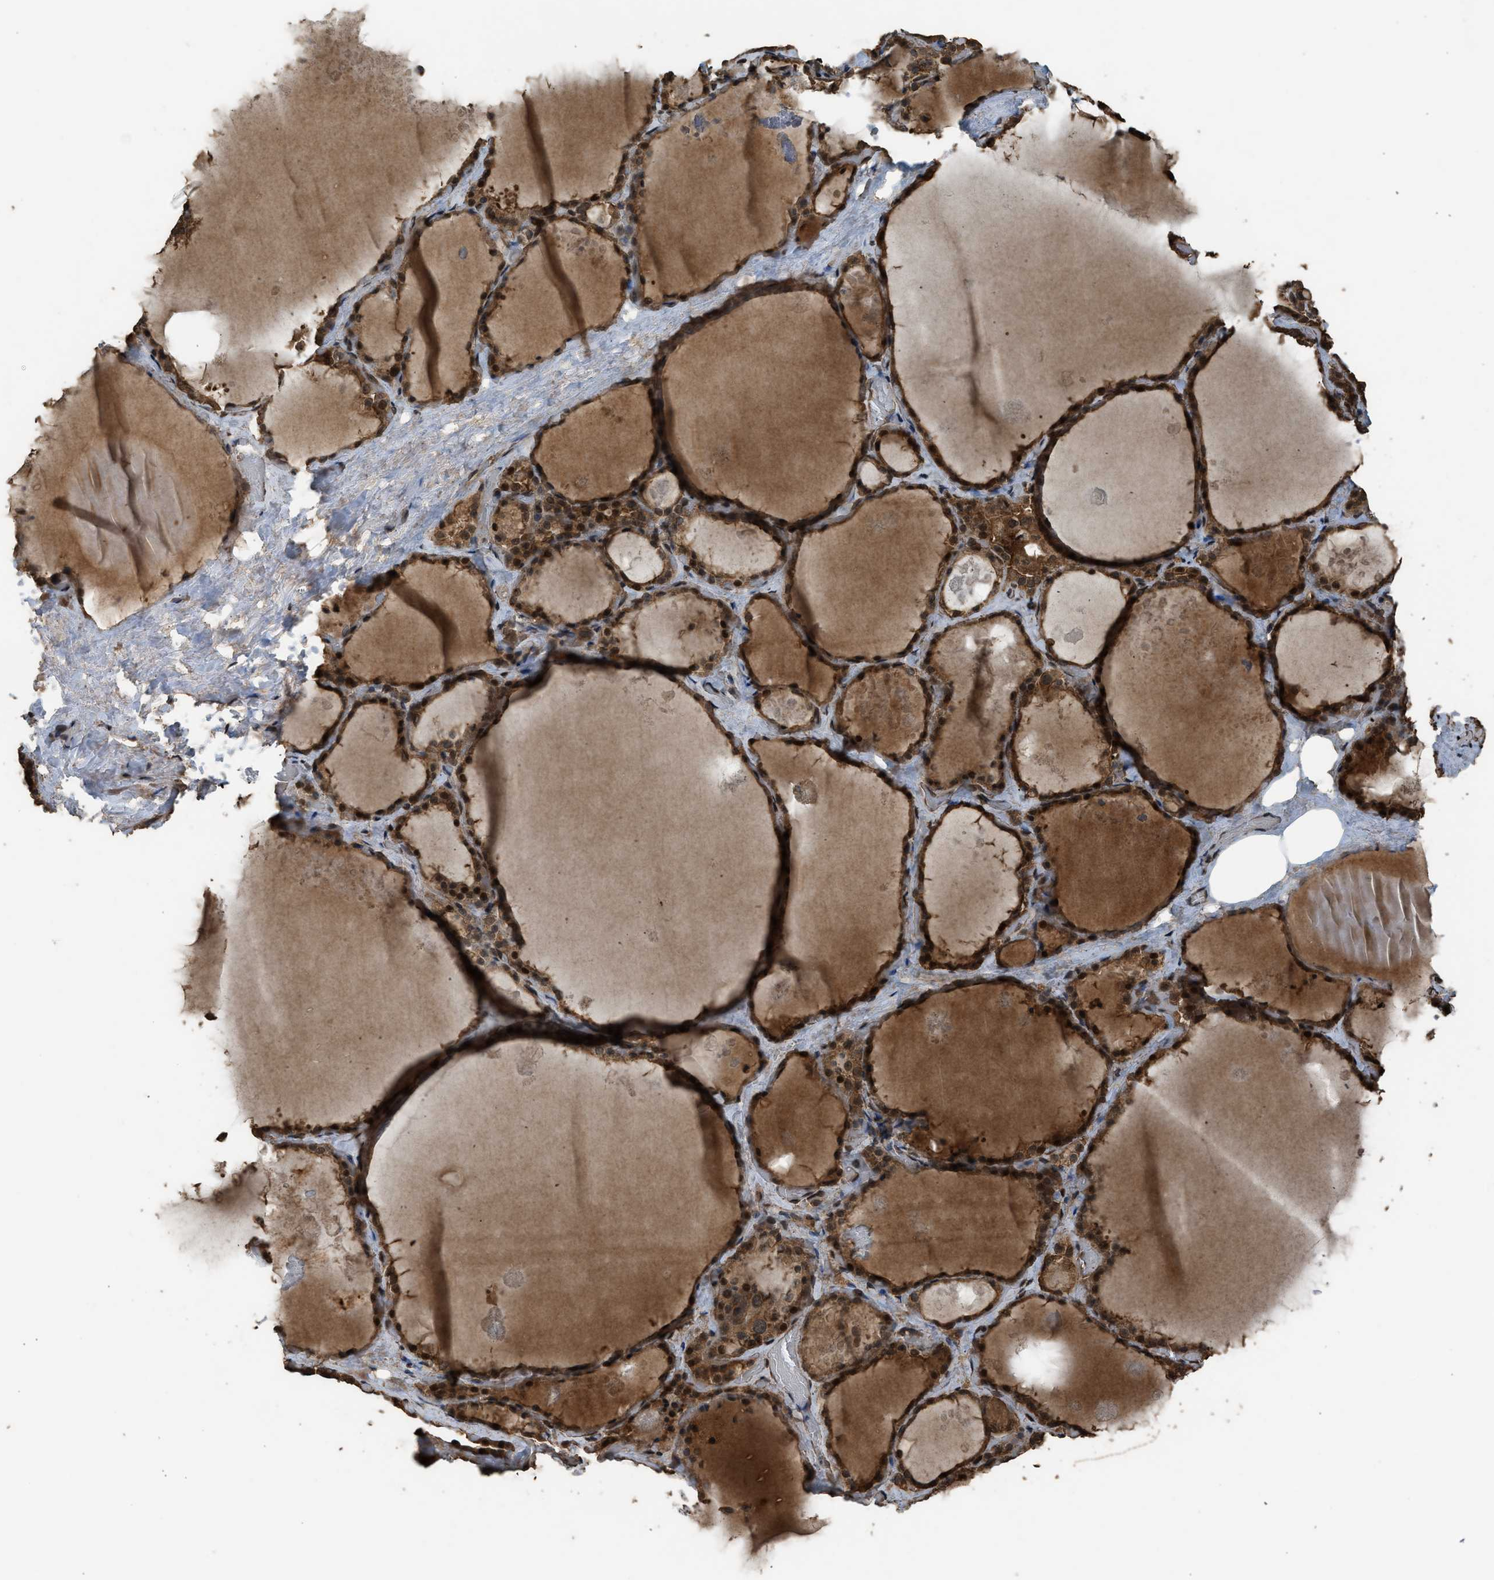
{"staining": {"intensity": "strong", "quantity": ">75%", "location": "cytoplasmic/membranous,nuclear"}, "tissue": "thyroid gland", "cell_type": "Glandular cells", "image_type": "normal", "snomed": [{"axis": "morphology", "description": "Normal tissue, NOS"}, {"axis": "topography", "description": "Thyroid gland"}], "caption": "Immunohistochemical staining of unremarkable thyroid gland shows >75% levels of strong cytoplasmic/membranous,nuclear protein expression in about >75% of glandular cells. (Stains: DAB (3,3'-diaminobenzidine) in brown, nuclei in blue, Microscopy: brightfield microscopy at high magnification).", "gene": "MYBL2", "patient": {"sex": "male", "age": 61}}